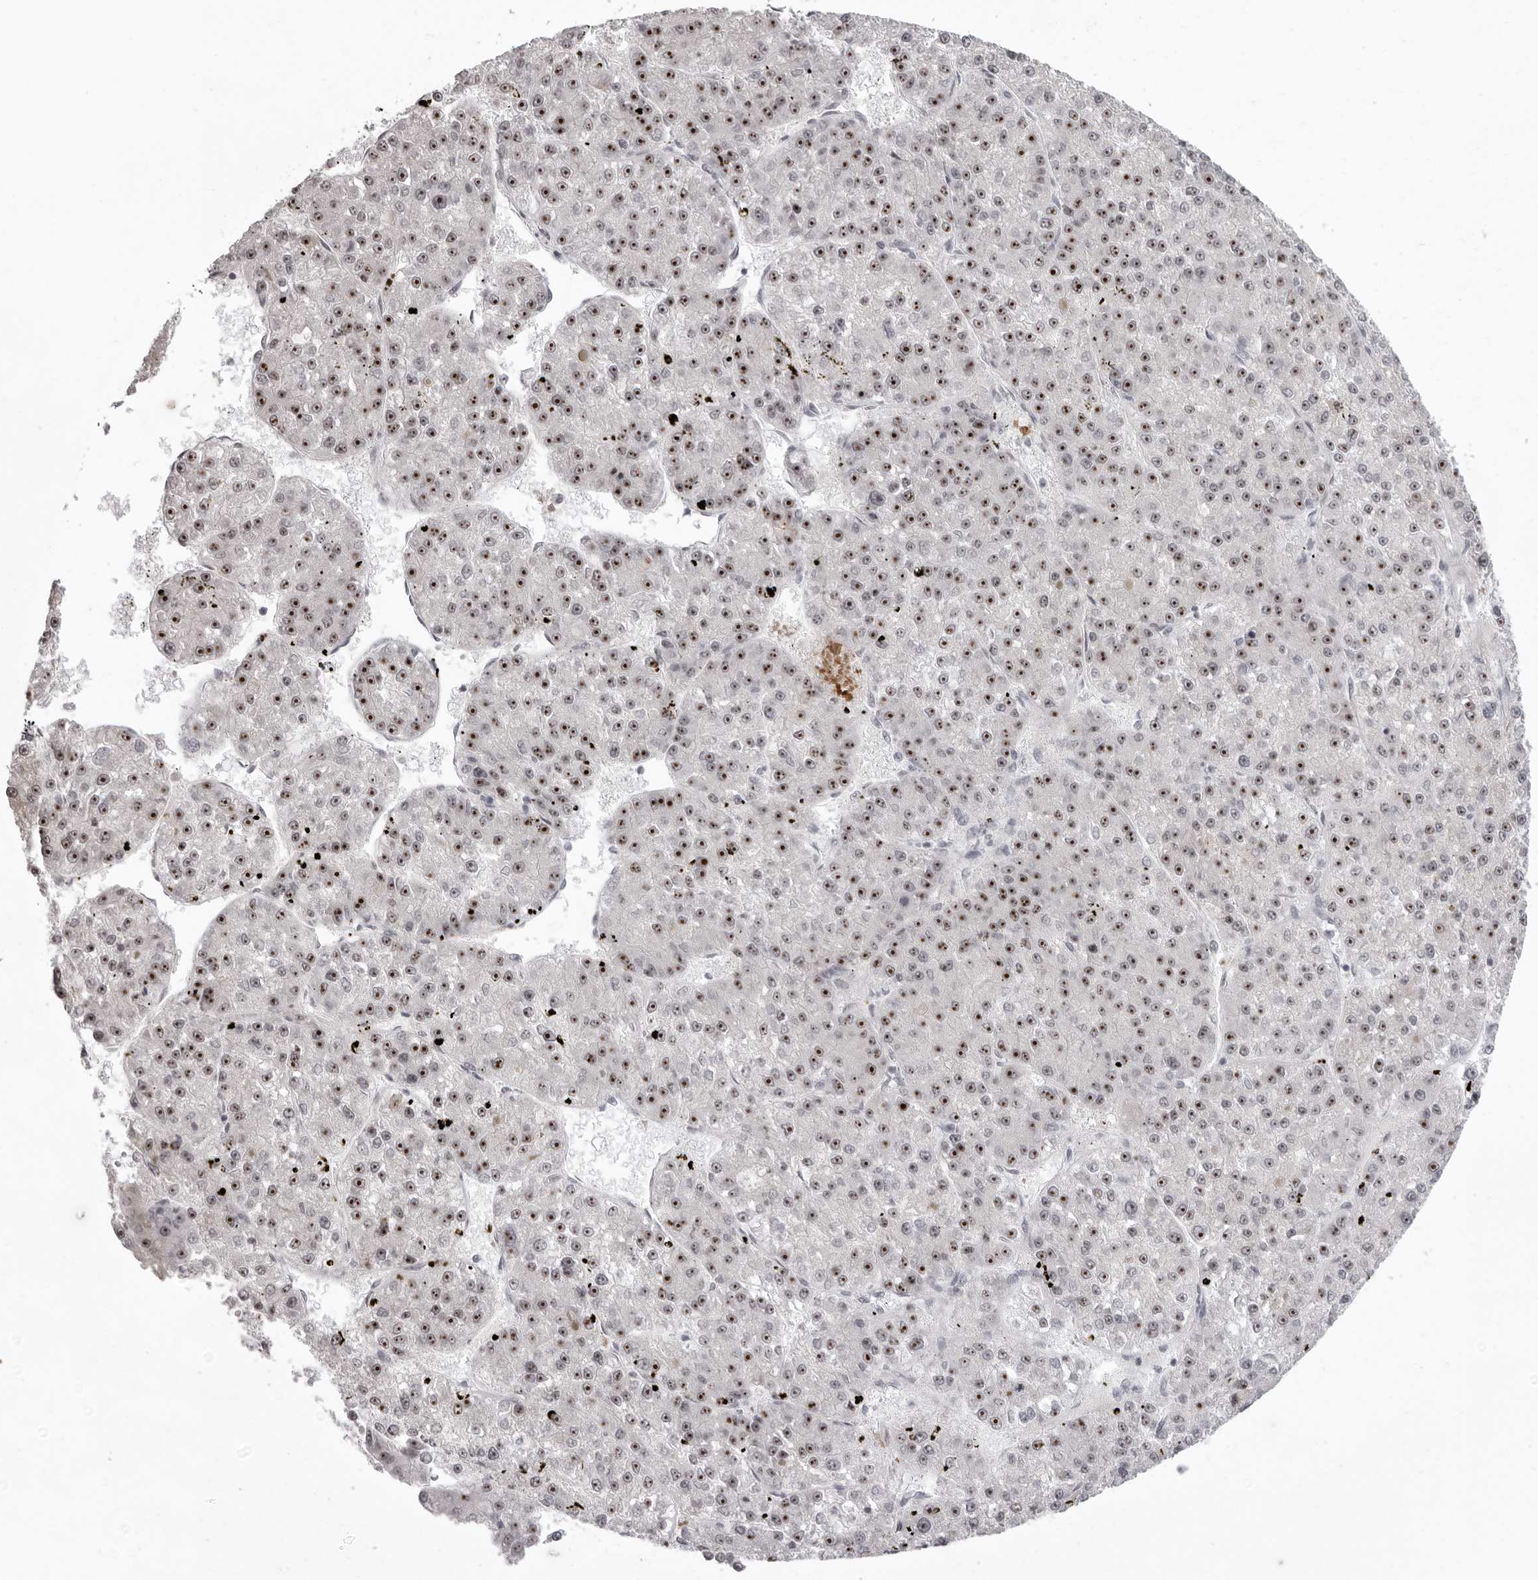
{"staining": {"intensity": "strong", "quantity": ">75%", "location": "nuclear"}, "tissue": "liver cancer", "cell_type": "Tumor cells", "image_type": "cancer", "snomed": [{"axis": "morphology", "description": "Carcinoma, Hepatocellular, NOS"}, {"axis": "topography", "description": "Liver"}], "caption": "High-magnification brightfield microscopy of liver cancer stained with DAB (3,3'-diaminobenzidine) (brown) and counterstained with hematoxylin (blue). tumor cells exhibit strong nuclear expression is identified in approximately>75% of cells. (Brightfield microscopy of DAB IHC at high magnification).", "gene": "HELZ", "patient": {"sex": "female", "age": 73}}